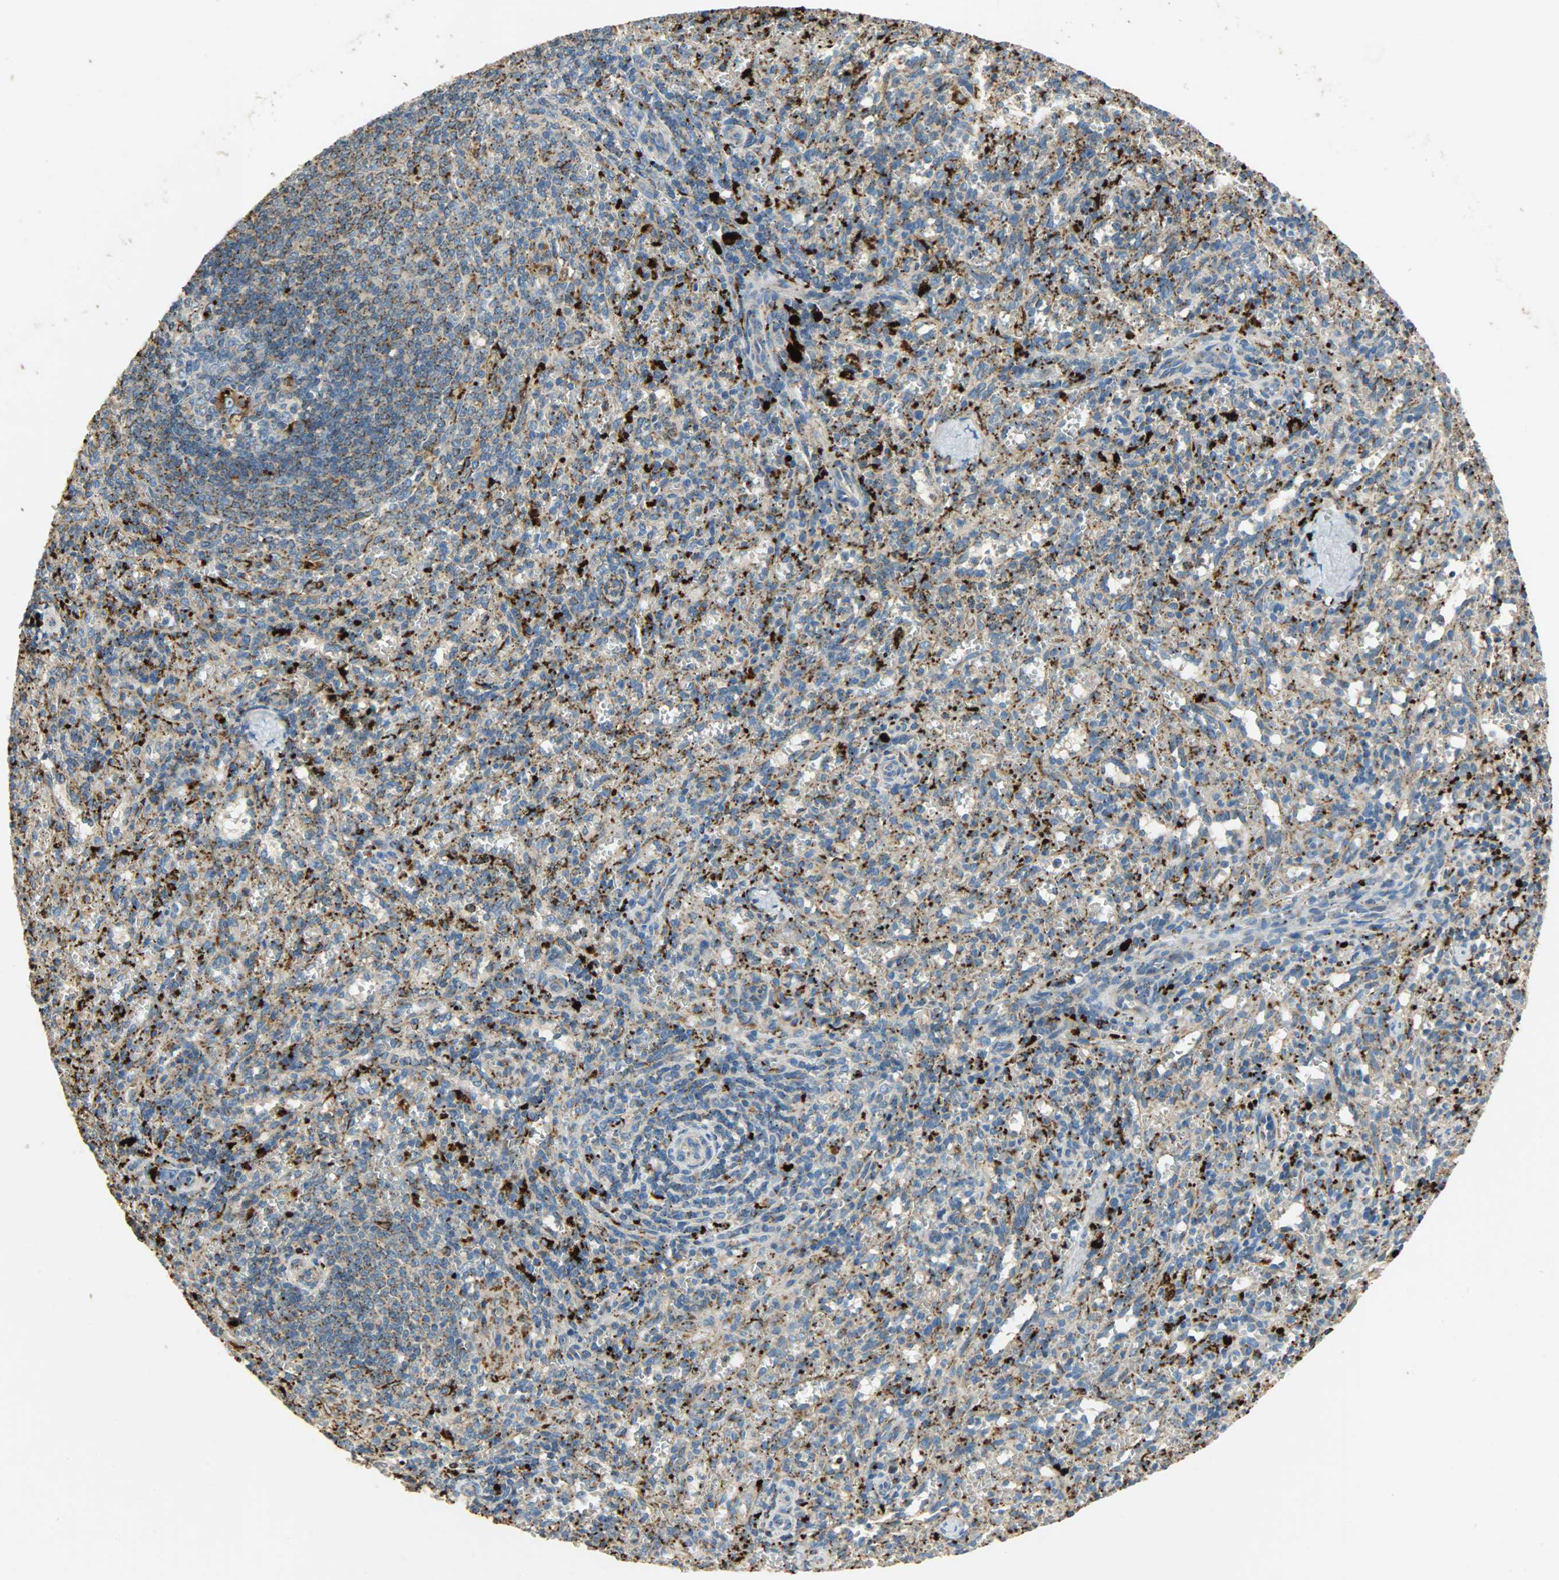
{"staining": {"intensity": "strong", "quantity": ">75%", "location": "cytoplasmic/membranous"}, "tissue": "spleen", "cell_type": "Cells in red pulp", "image_type": "normal", "snomed": [{"axis": "morphology", "description": "Normal tissue, NOS"}, {"axis": "topography", "description": "Spleen"}], "caption": "IHC staining of unremarkable spleen, which shows high levels of strong cytoplasmic/membranous staining in approximately >75% of cells in red pulp indicating strong cytoplasmic/membranous protein positivity. The staining was performed using DAB (brown) for protein detection and nuclei were counterstained in hematoxylin (blue).", "gene": "ASAH1", "patient": {"sex": "female", "age": 10}}